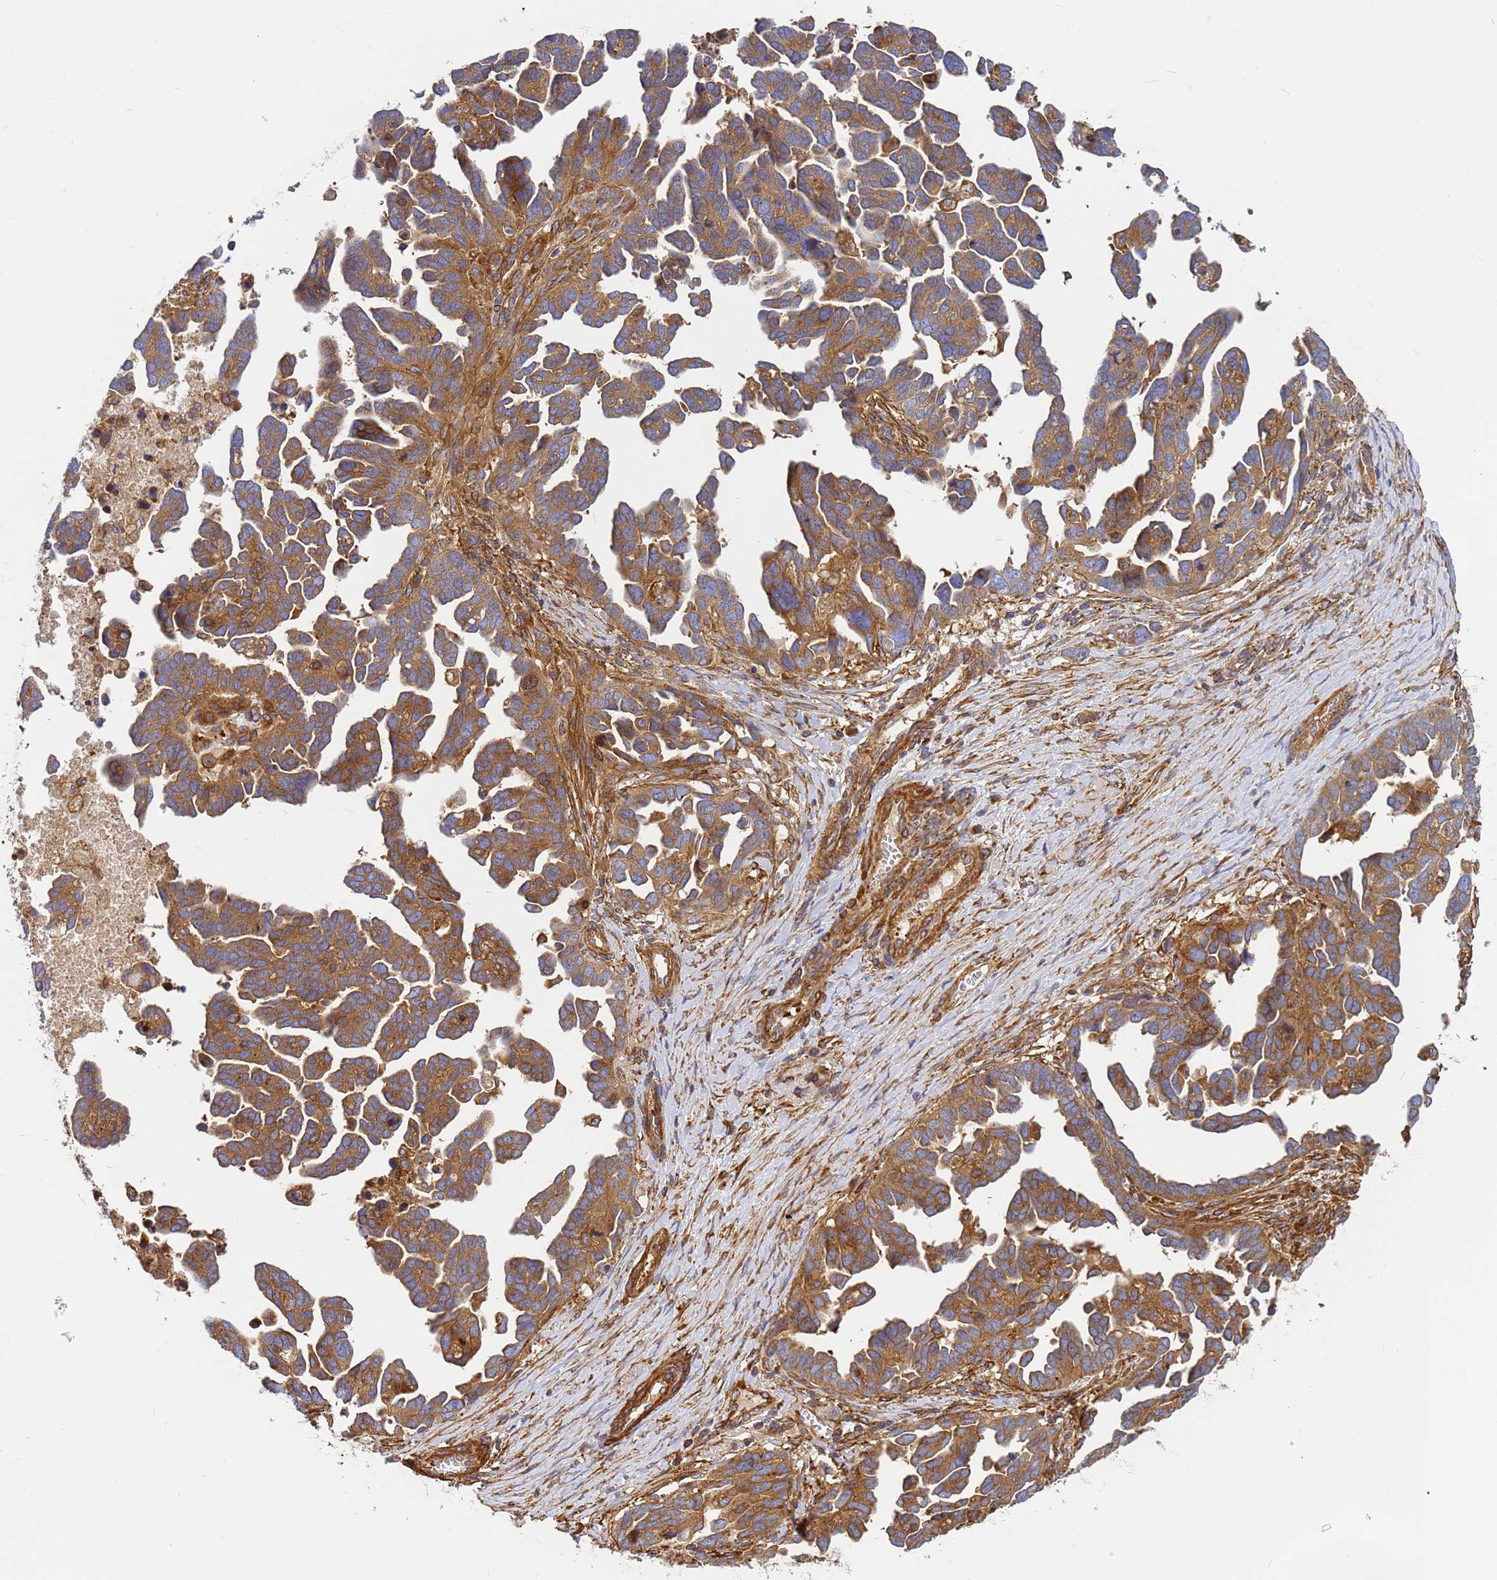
{"staining": {"intensity": "moderate", "quantity": ">75%", "location": "cytoplasmic/membranous"}, "tissue": "ovarian cancer", "cell_type": "Tumor cells", "image_type": "cancer", "snomed": [{"axis": "morphology", "description": "Cystadenocarcinoma, serous, NOS"}, {"axis": "topography", "description": "Ovary"}], "caption": "This photomicrograph shows immunohistochemistry staining of serous cystadenocarcinoma (ovarian), with medium moderate cytoplasmic/membranous positivity in approximately >75% of tumor cells.", "gene": "C2CD5", "patient": {"sex": "female", "age": 54}}